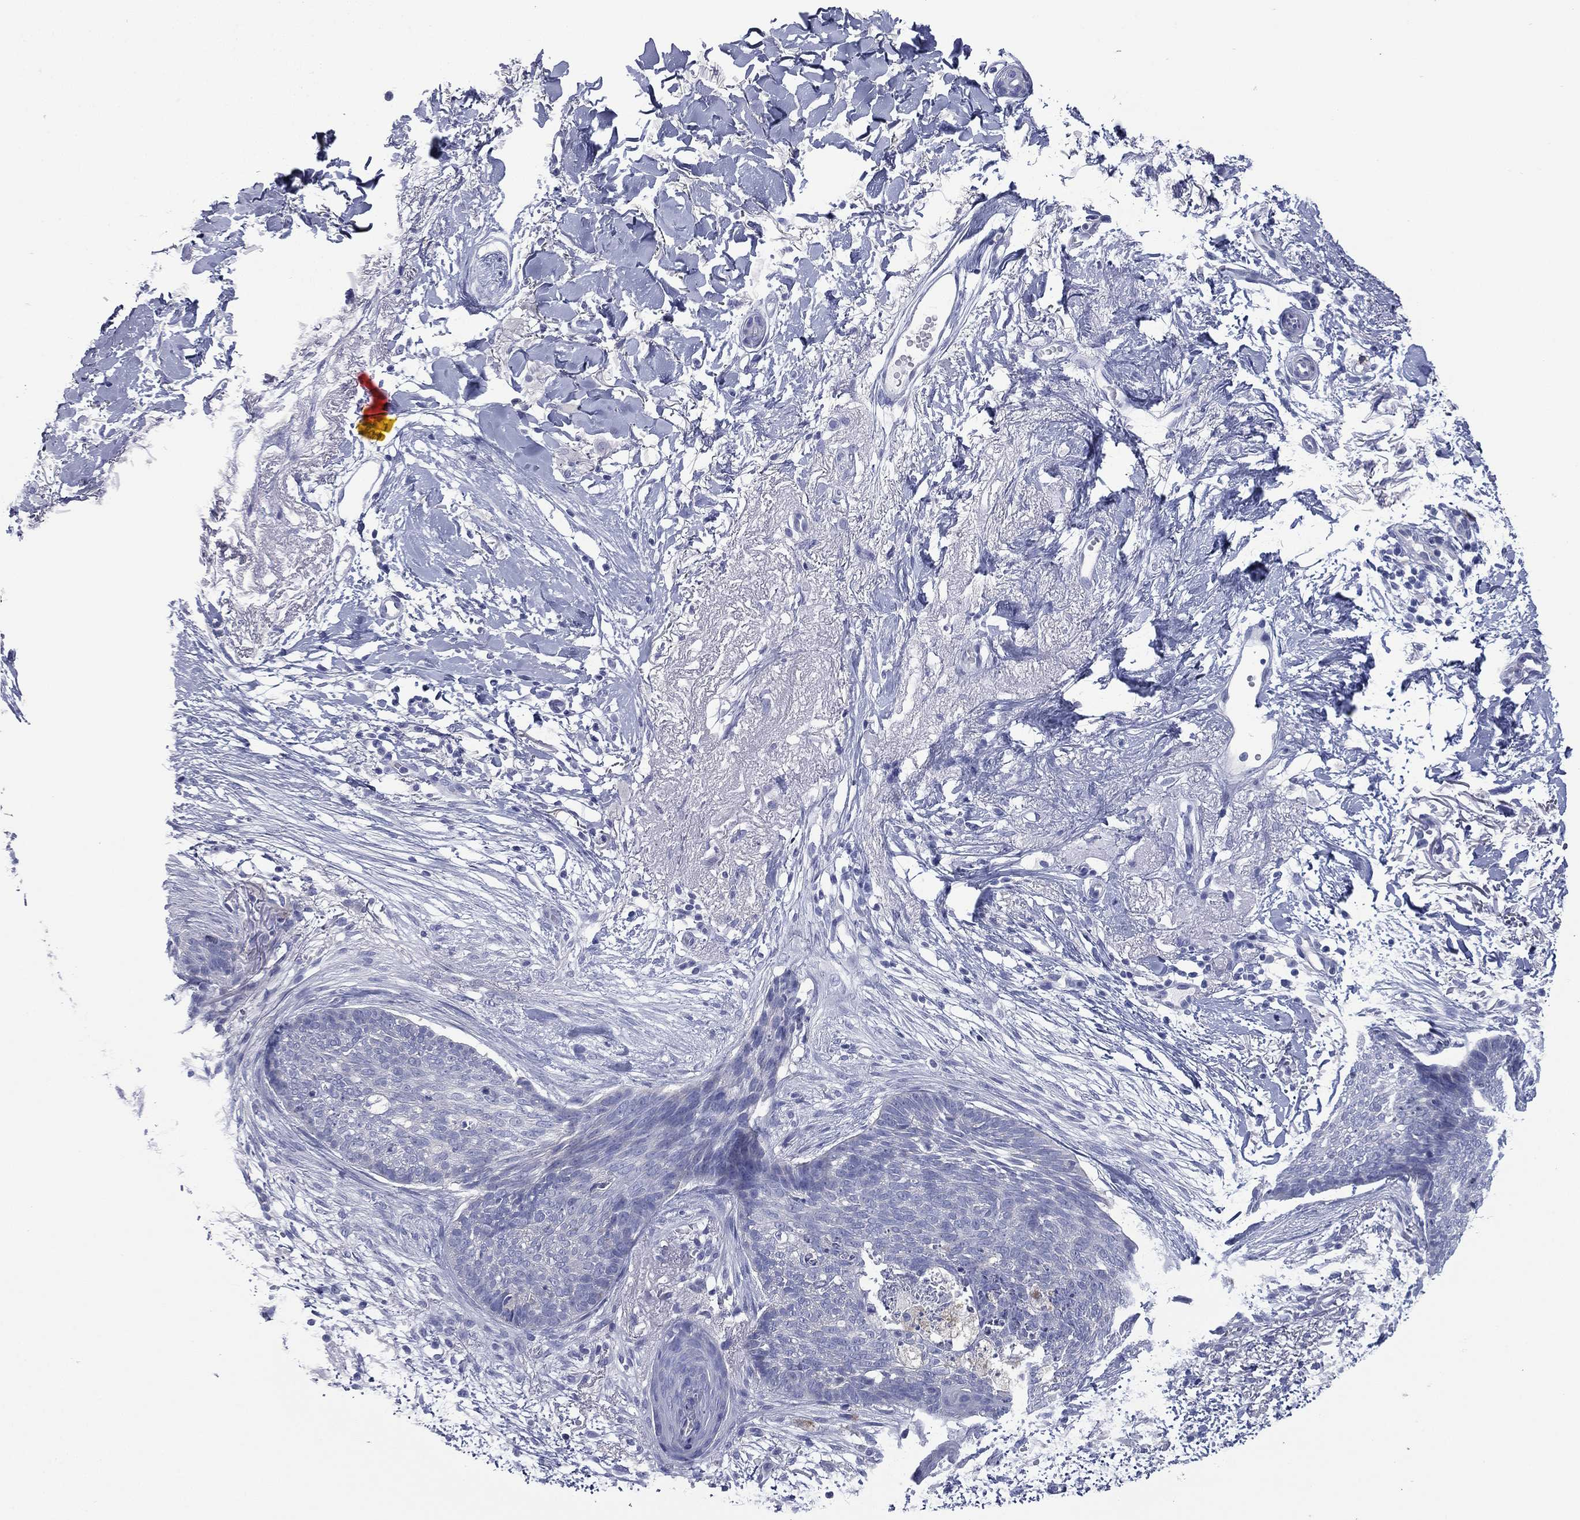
{"staining": {"intensity": "negative", "quantity": "none", "location": "none"}, "tissue": "skin cancer", "cell_type": "Tumor cells", "image_type": "cancer", "snomed": [{"axis": "morphology", "description": "Normal tissue, NOS"}, {"axis": "morphology", "description": "Basal cell carcinoma"}, {"axis": "topography", "description": "Skin"}], "caption": "The image reveals no significant expression in tumor cells of basal cell carcinoma (skin). (DAB immunohistochemistry (IHC), high magnification).", "gene": "FCER2", "patient": {"sex": "male", "age": 84}}